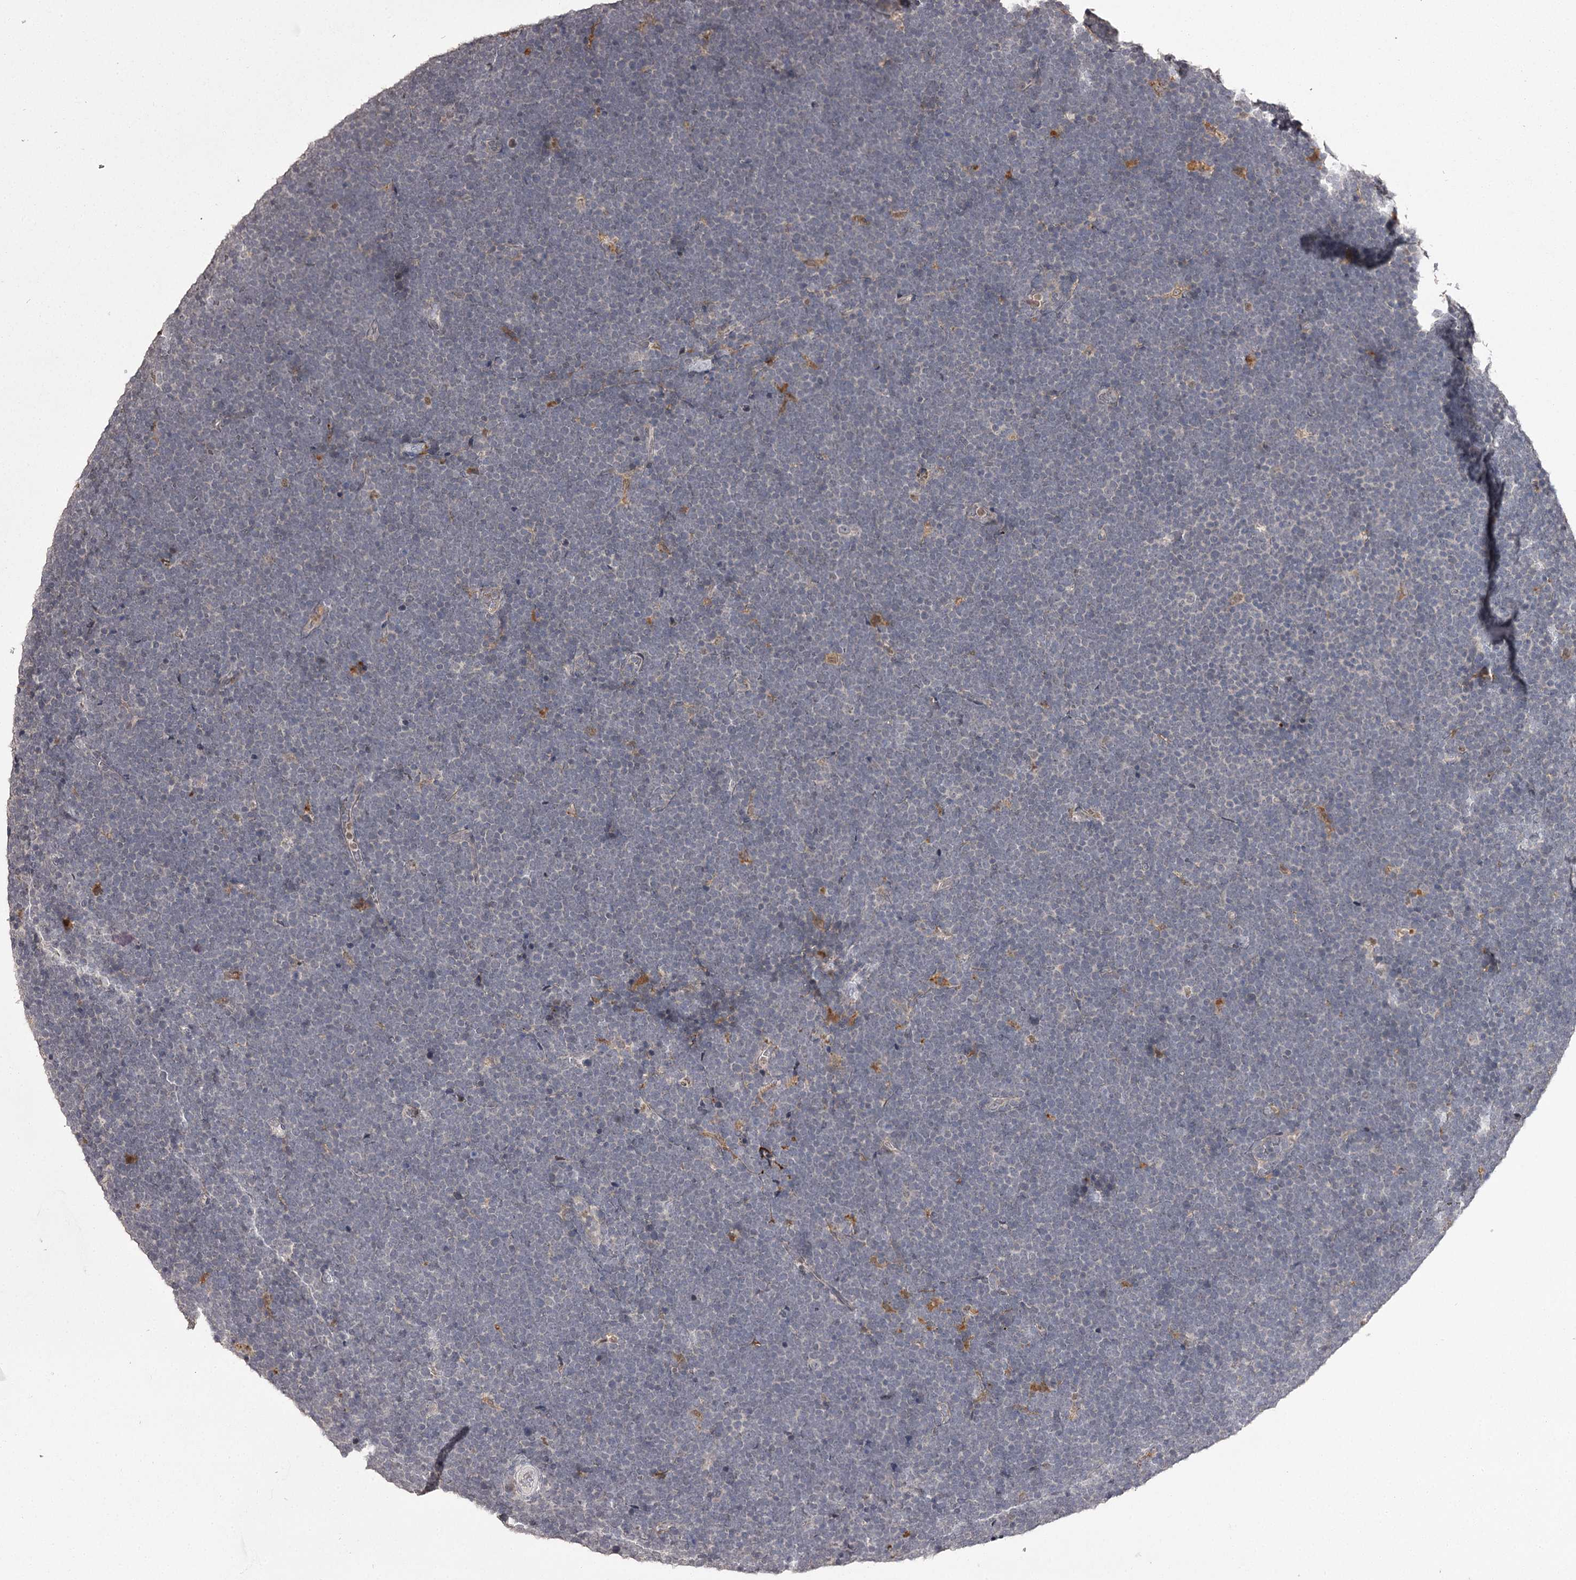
{"staining": {"intensity": "negative", "quantity": "none", "location": "none"}, "tissue": "lymphoma", "cell_type": "Tumor cells", "image_type": "cancer", "snomed": [{"axis": "morphology", "description": "Malignant lymphoma, non-Hodgkin's type, High grade"}, {"axis": "topography", "description": "Lymph node"}], "caption": "Immunohistochemistry histopathology image of neoplastic tissue: lymphoma stained with DAB (3,3'-diaminobenzidine) shows no significant protein expression in tumor cells. The staining is performed using DAB (3,3'-diaminobenzidine) brown chromogen with nuclei counter-stained in using hematoxylin.", "gene": "SLC32A1", "patient": {"sex": "male", "age": 13}}